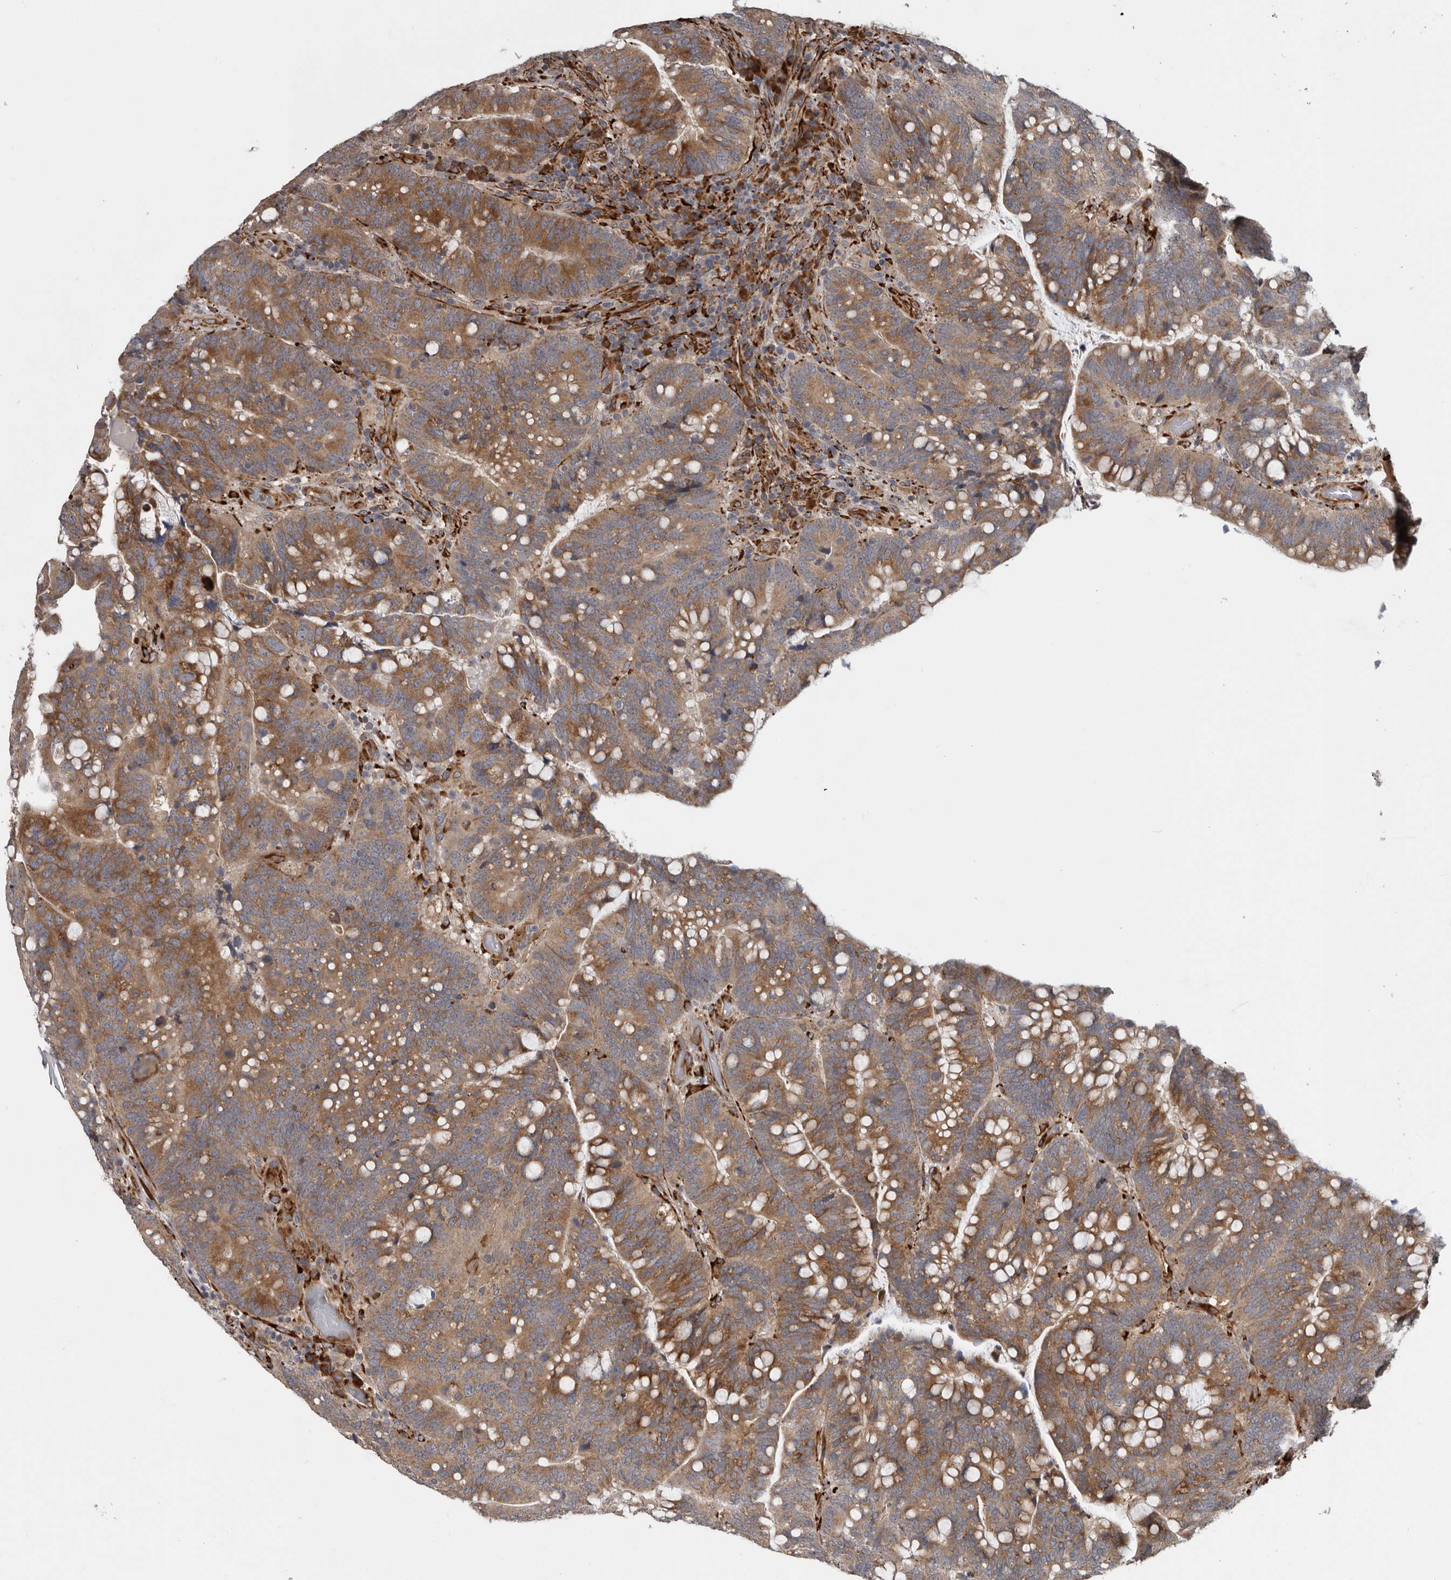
{"staining": {"intensity": "moderate", "quantity": ">75%", "location": "cytoplasmic/membranous"}, "tissue": "colorectal cancer", "cell_type": "Tumor cells", "image_type": "cancer", "snomed": [{"axis": "morphology", "description": "Adenocarcinoma, NOS"}, {"axis": "topography", "description": "Colon"}], "caption": "Colorectal cancer stained for a protein (brown) demonstrates moderate cytoplasmic/membranous positive staining in about >75% of tumor cells.", "gene": "CEP350", "patient": {"sex": "female", "age": 66}}